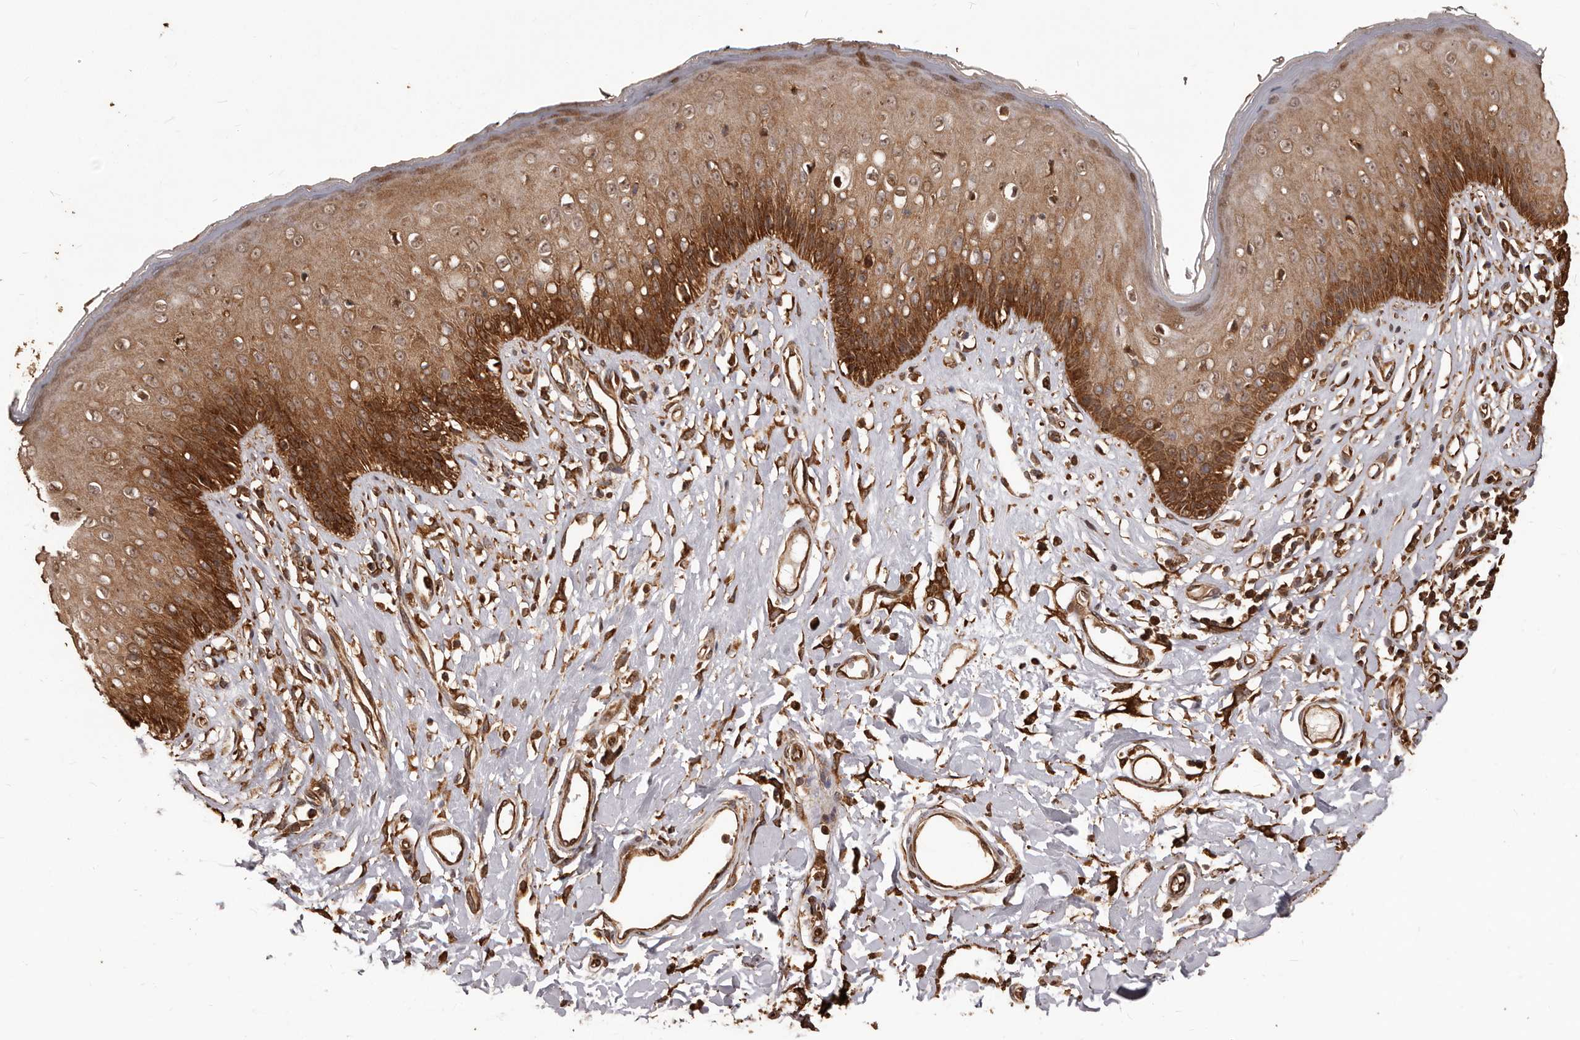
{"staining": {"intensity": "strong", "quantity": "25%-75%", "location": "cytoplasmic/membranous"}, "tissue": "skin", "cell_type": "Epidermal cells", "image_type": "normal", "snomed": [{"axis": "morphology", "description": "Normal tissue, NOS"}, {"axis": "morphology", "description": "Squamous cell carcinoma, NOS"}, {"axis": "topography", "description": "Vulva"}], "caption": "The image shows immunohistochemical staining of unremarkable skin. There is strong cytoplasmic/membranous staining is seen in about 25%-75% of epidermal cells.", "gene": "MTO1", "patient": {"sex": "female", "age": 85}}